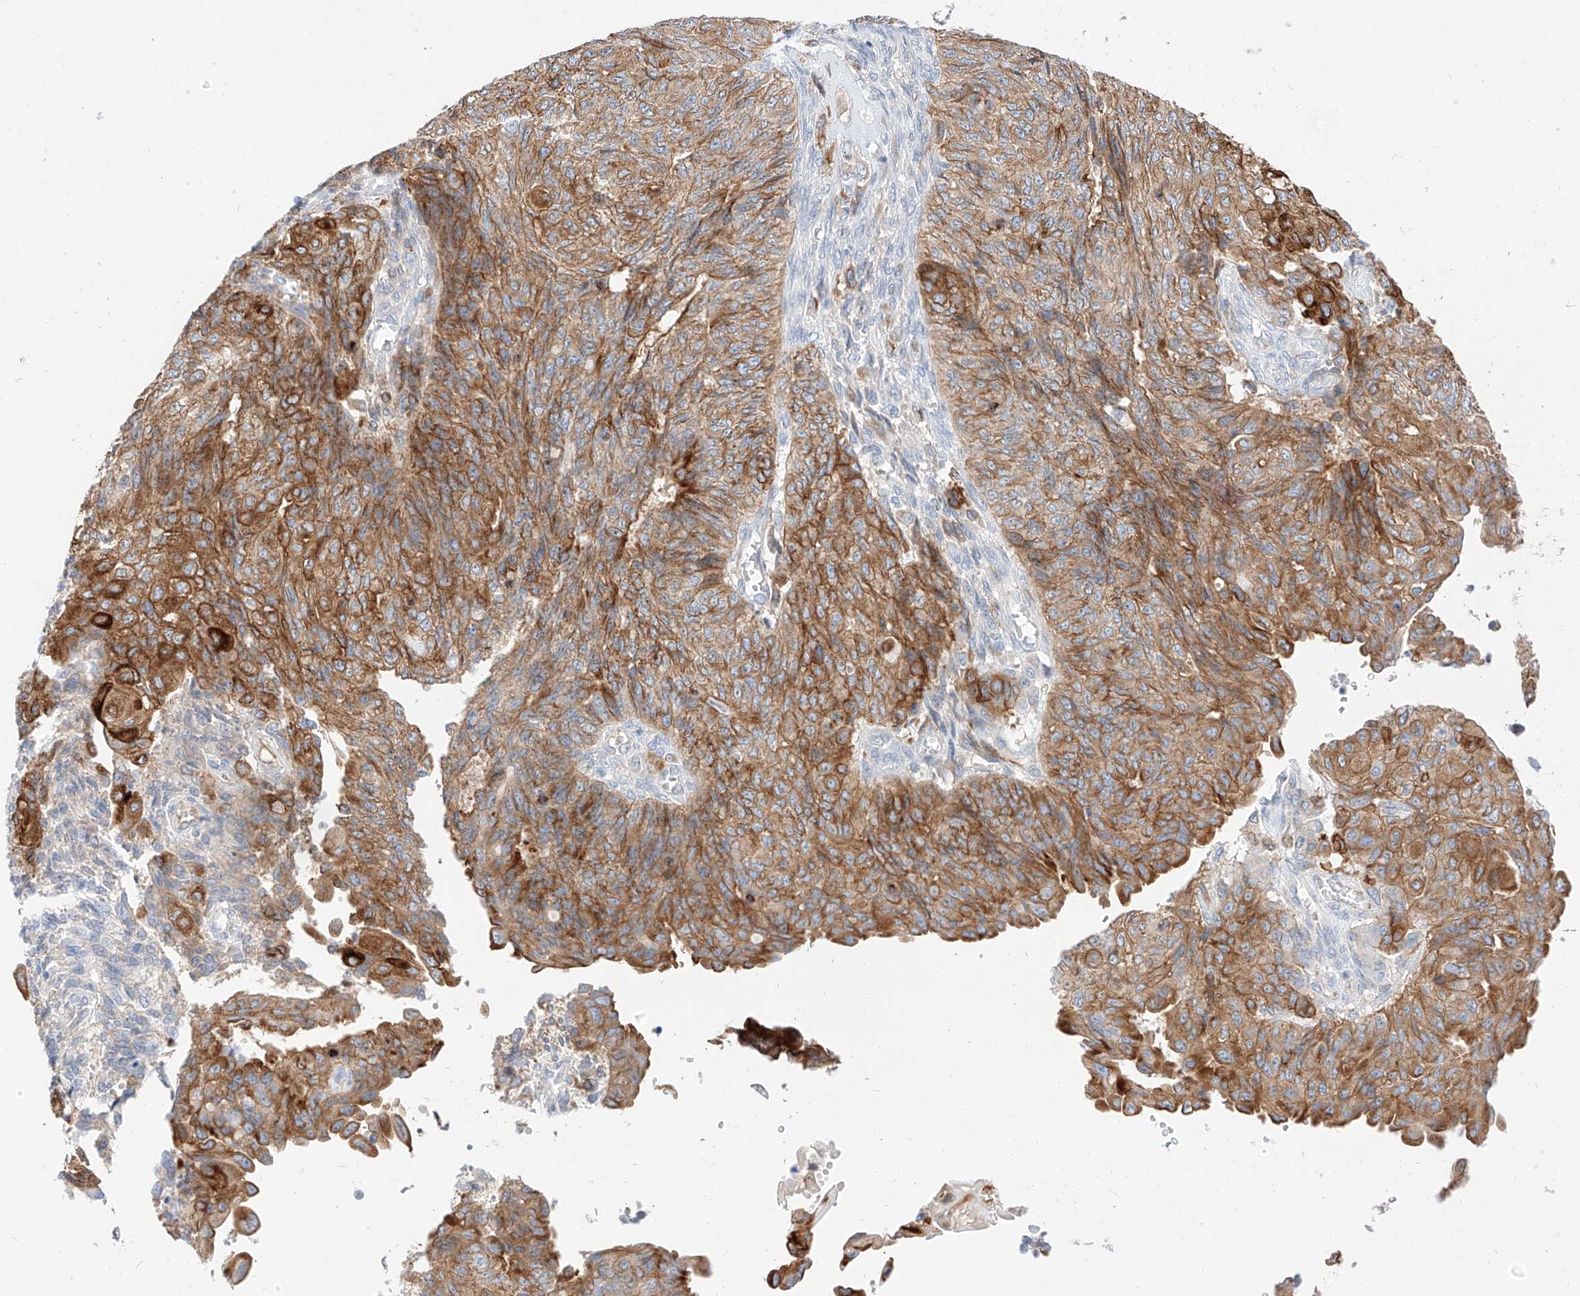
{"staining": {"intensity": "moderate", "quantity": ">75%", "location": "cytoplasmic/membranous"}, "tissue": "endometrial cancer", "cell_type": "Tumor cells", "image_type": "cancer", "snomed": [{"axis": "morphology", "description": "Adenocarcinoma, NOS"}, {"axis": "topography", "description": "Endometrium"}], "caption": "Endometrial adenocarcinoma tissue demonstrates moderate cytoplasmic/membranous positivity in about >75% of tumor cells, visualized by immunohistochemistry. (IHC, brightfield microscopy, high magnification).", "gene": "MAP7", "patient": {"sex": "female", "age": 32}}